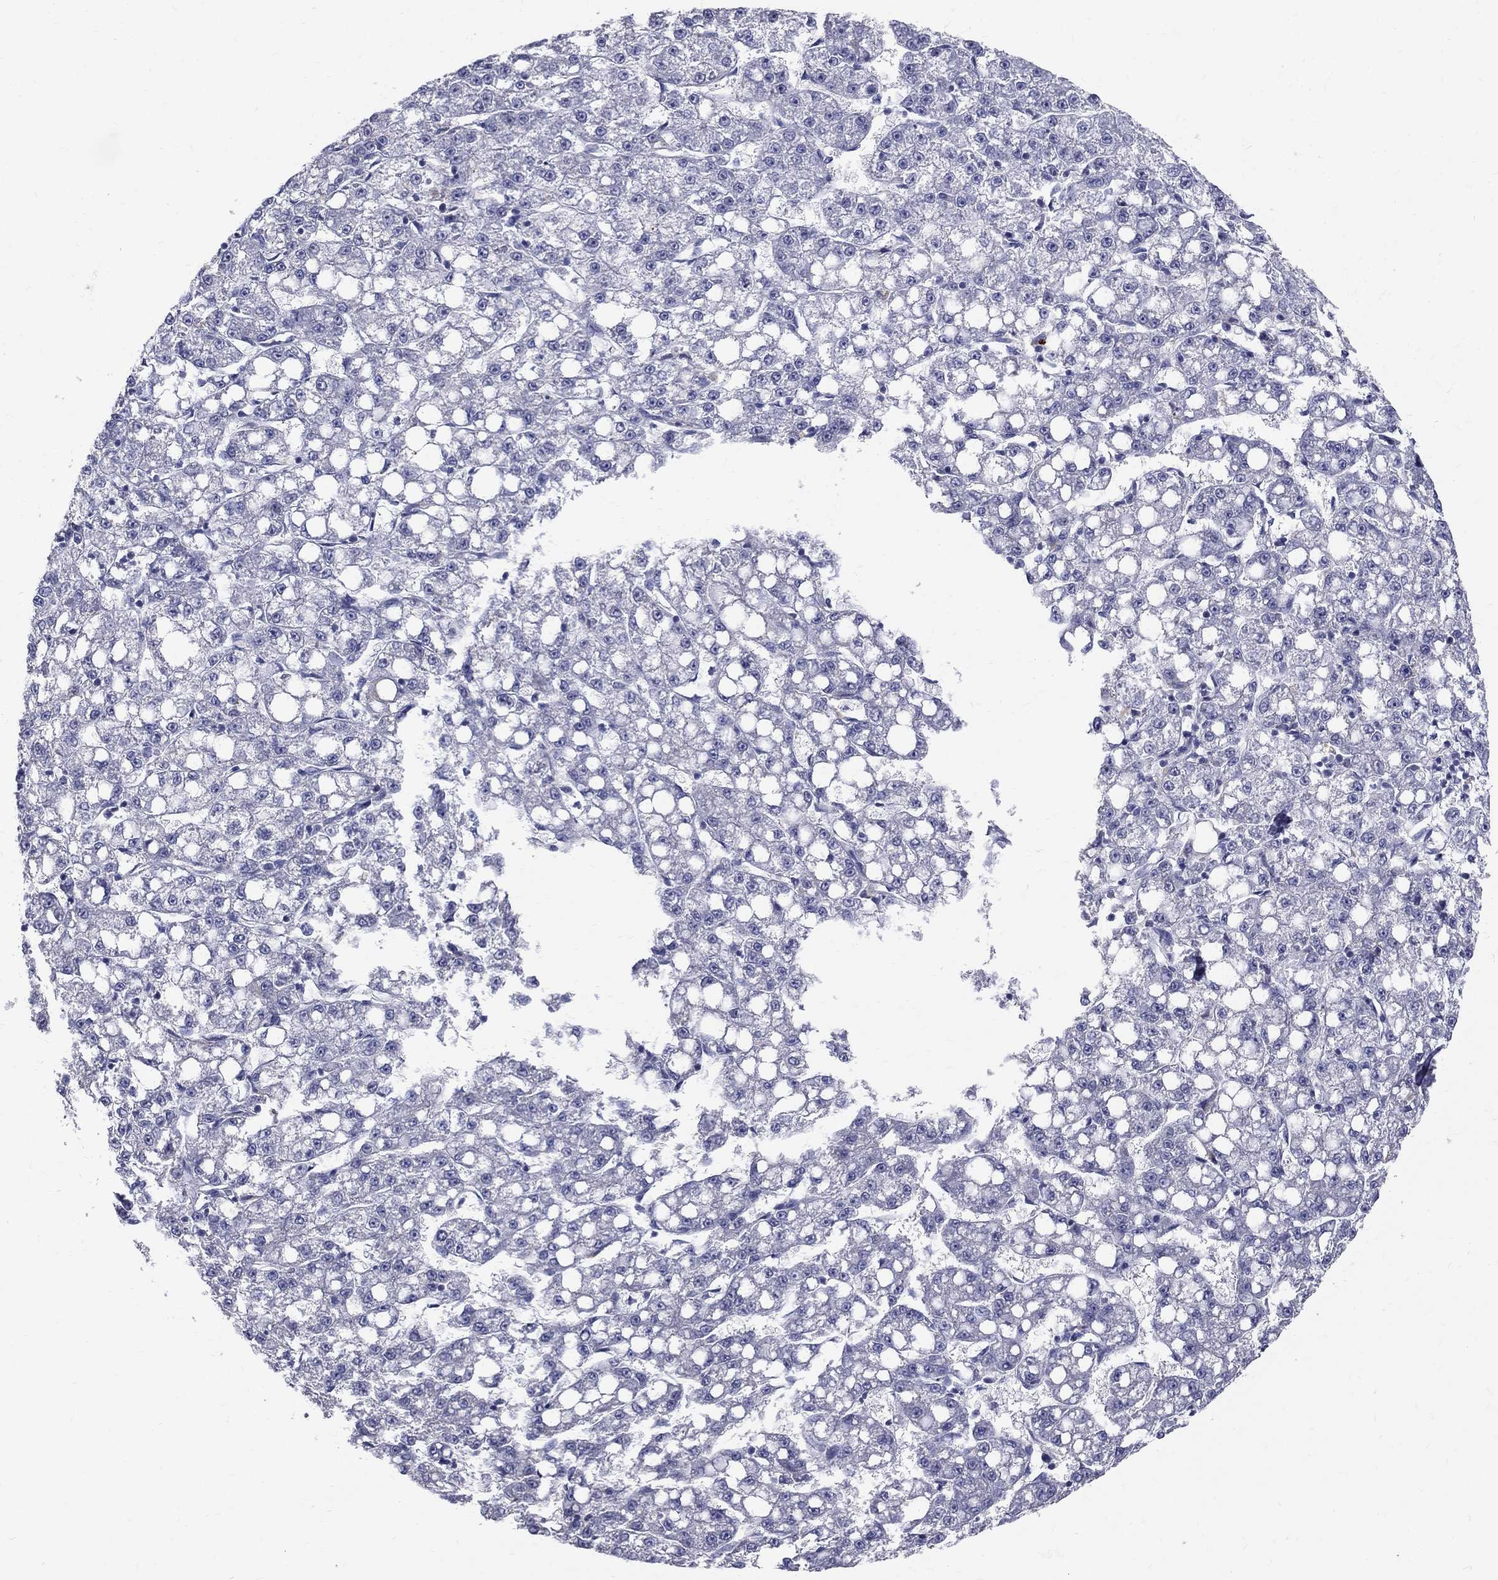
{"staining": {"intensity": "negative", "quantity": "none", "location": "none"}, "tissue": "liver cancer", "cell_type": "Tumor cells", "image_type": "cancer", "snomed": [{"axis": "morphology", "description": "Carcinoma, Hepatocellular, NOS"}, {"axis": "topography", "description": "Liver"}], "caption": "A histopathology image of hepatocellular carcinoma (liver) stained for a protein demonstrates no brown staining in tumor cells. (Stains: DAB (3,3'-diaminobenzidine) immunohistochemistry with hematoxylin counter stain, Microscopy: brightfield microscopy at high magnification).", "gene": "TP53TG5", "patient": {"sex": "female", "age": 65}}